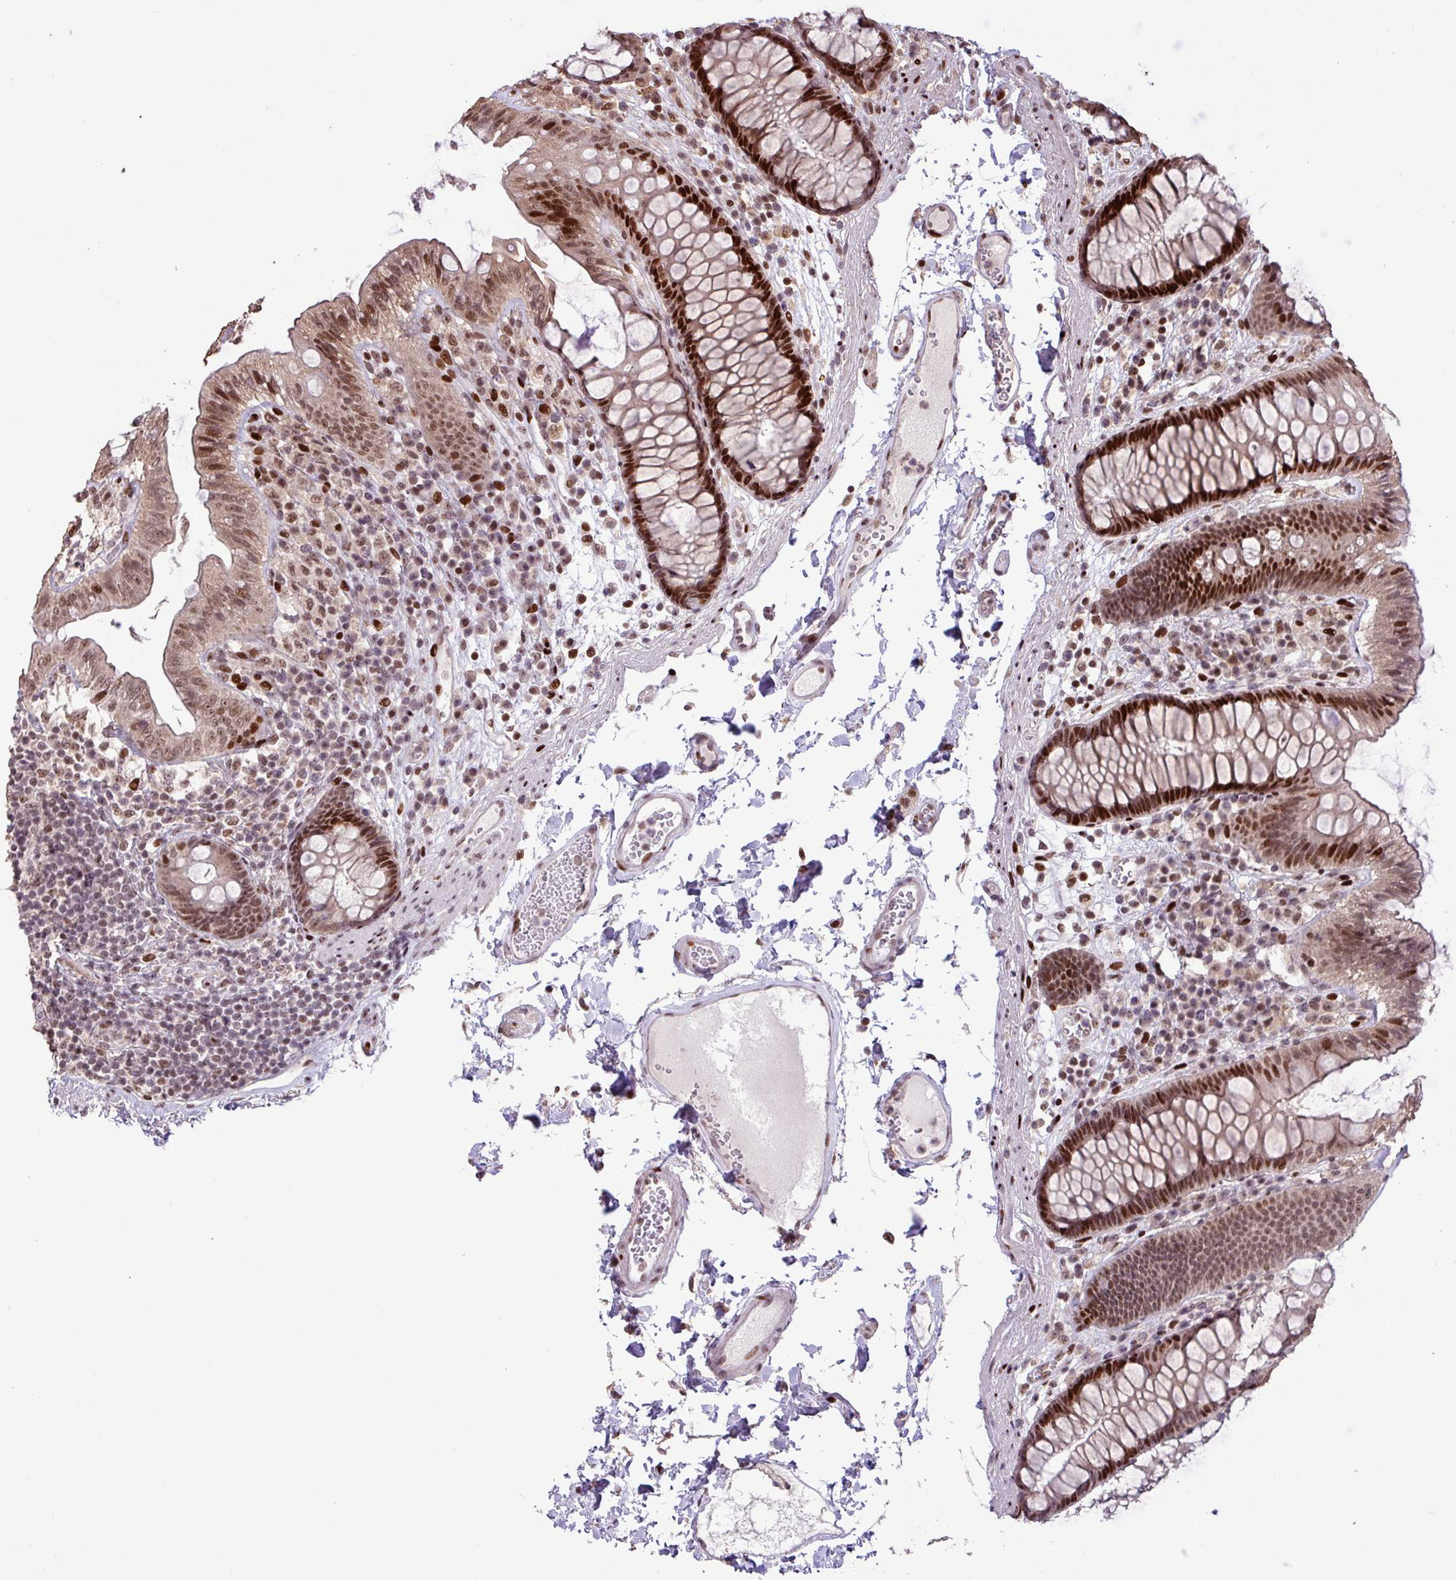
{"staining": {"intensity": "moderate", "quantity": ">75%", "location": "nuclear"}, "tissue": "colon", "cell_type": "Endothelial cells", "image_type": "normal", "snomed": [{"axis": "morphology", "description": "Normal tissue, NOS"}, {"axis": "topography", "description": "Colon"}], "caption": "IHC photomicrograph of benign colon stained for a protein (brown), which reveals medium levels of moderate nuclear expression in about >75% of endothelial cells.", "gene": "ZNF709", "patient": {"sex": "male", "age": 84}}